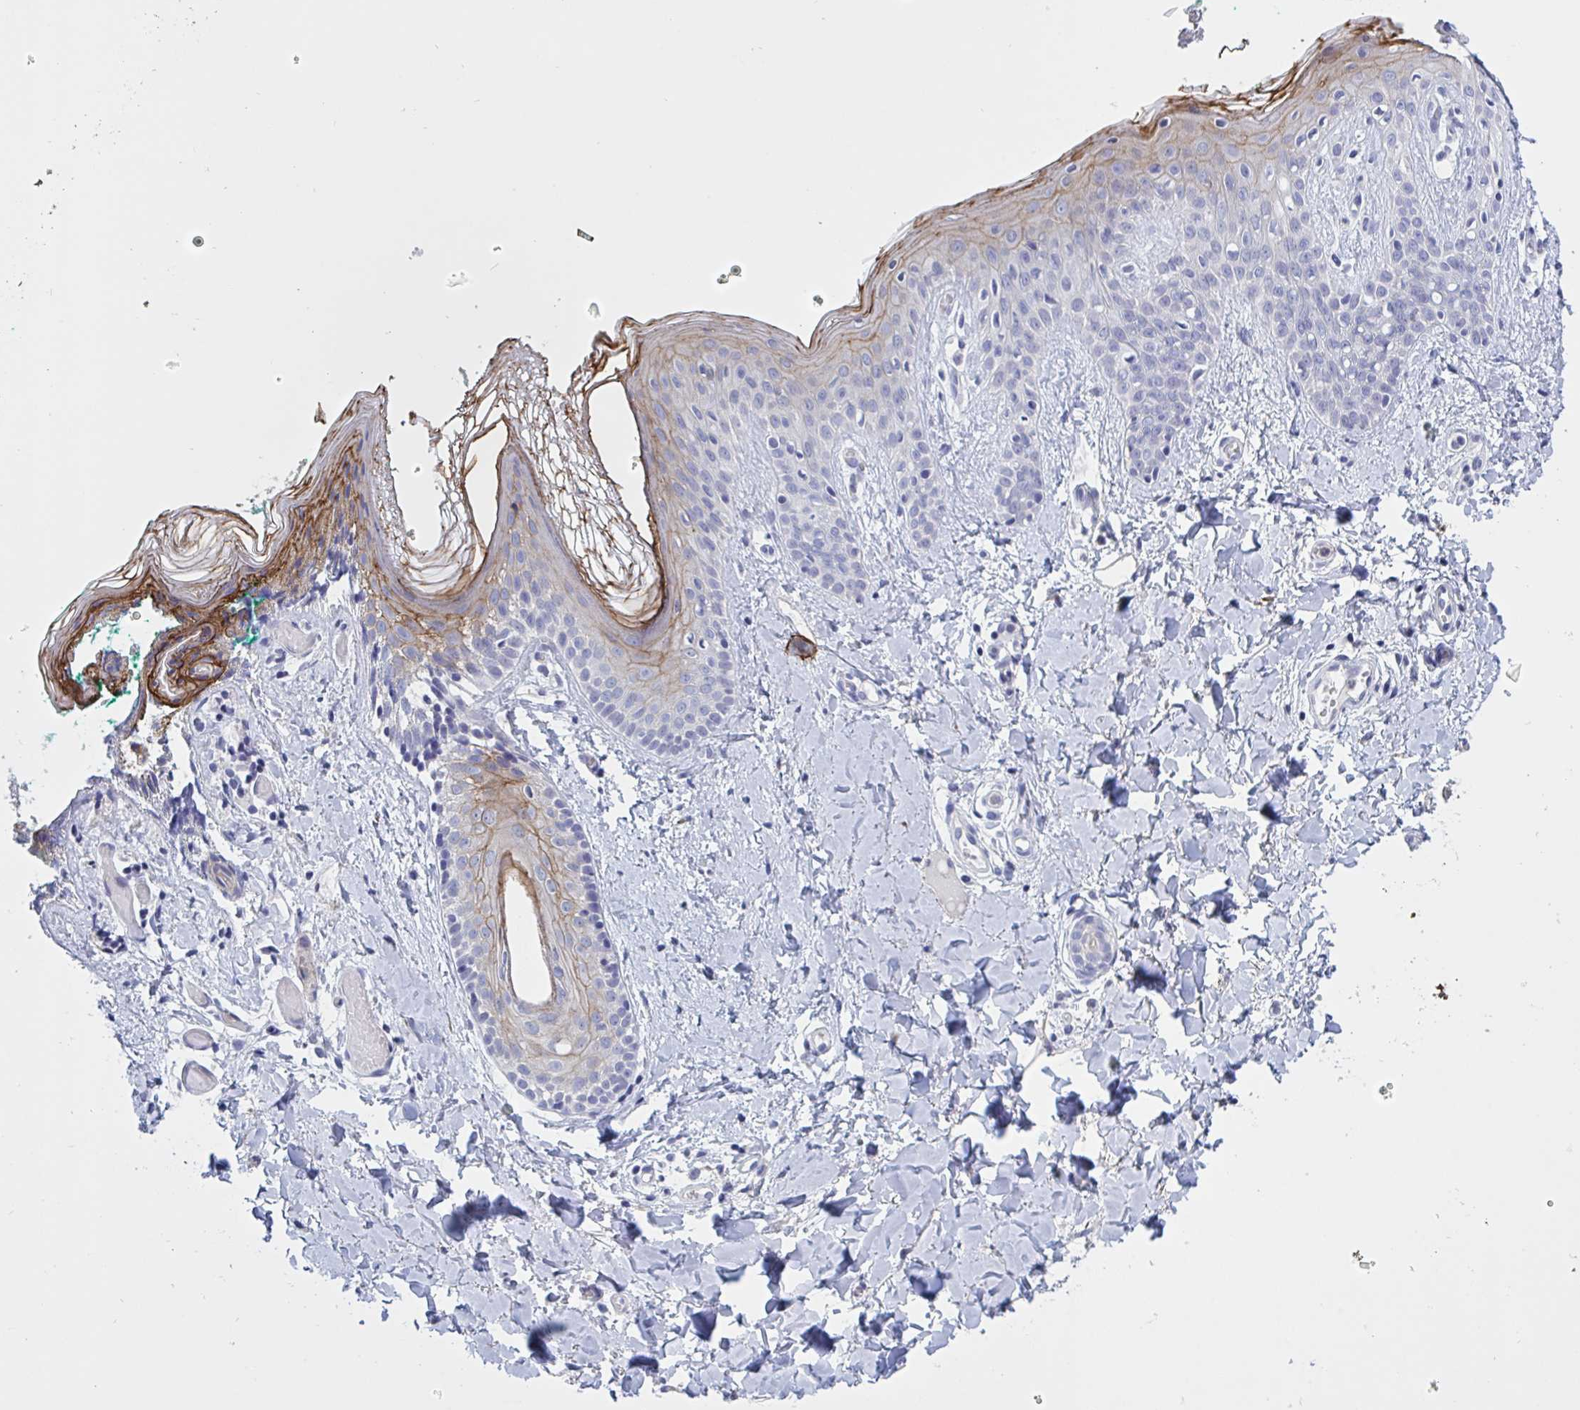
{"staining": {"intensity": "negative", "quantity": "none", "location": "none"}, "tissue": "skin", "cell_type": "Fibroblasts", "image_type": "normal", "snomed": [{"axis": "morphology", "description": "Normal tissue, NOS"}, {"axis": "topography", "description": "Skin"}], "caption": "The image reveals no staining of fibroblasts in benign skin.", "gene": "ST14", "patient": {"sex": "male", "age": 16}}